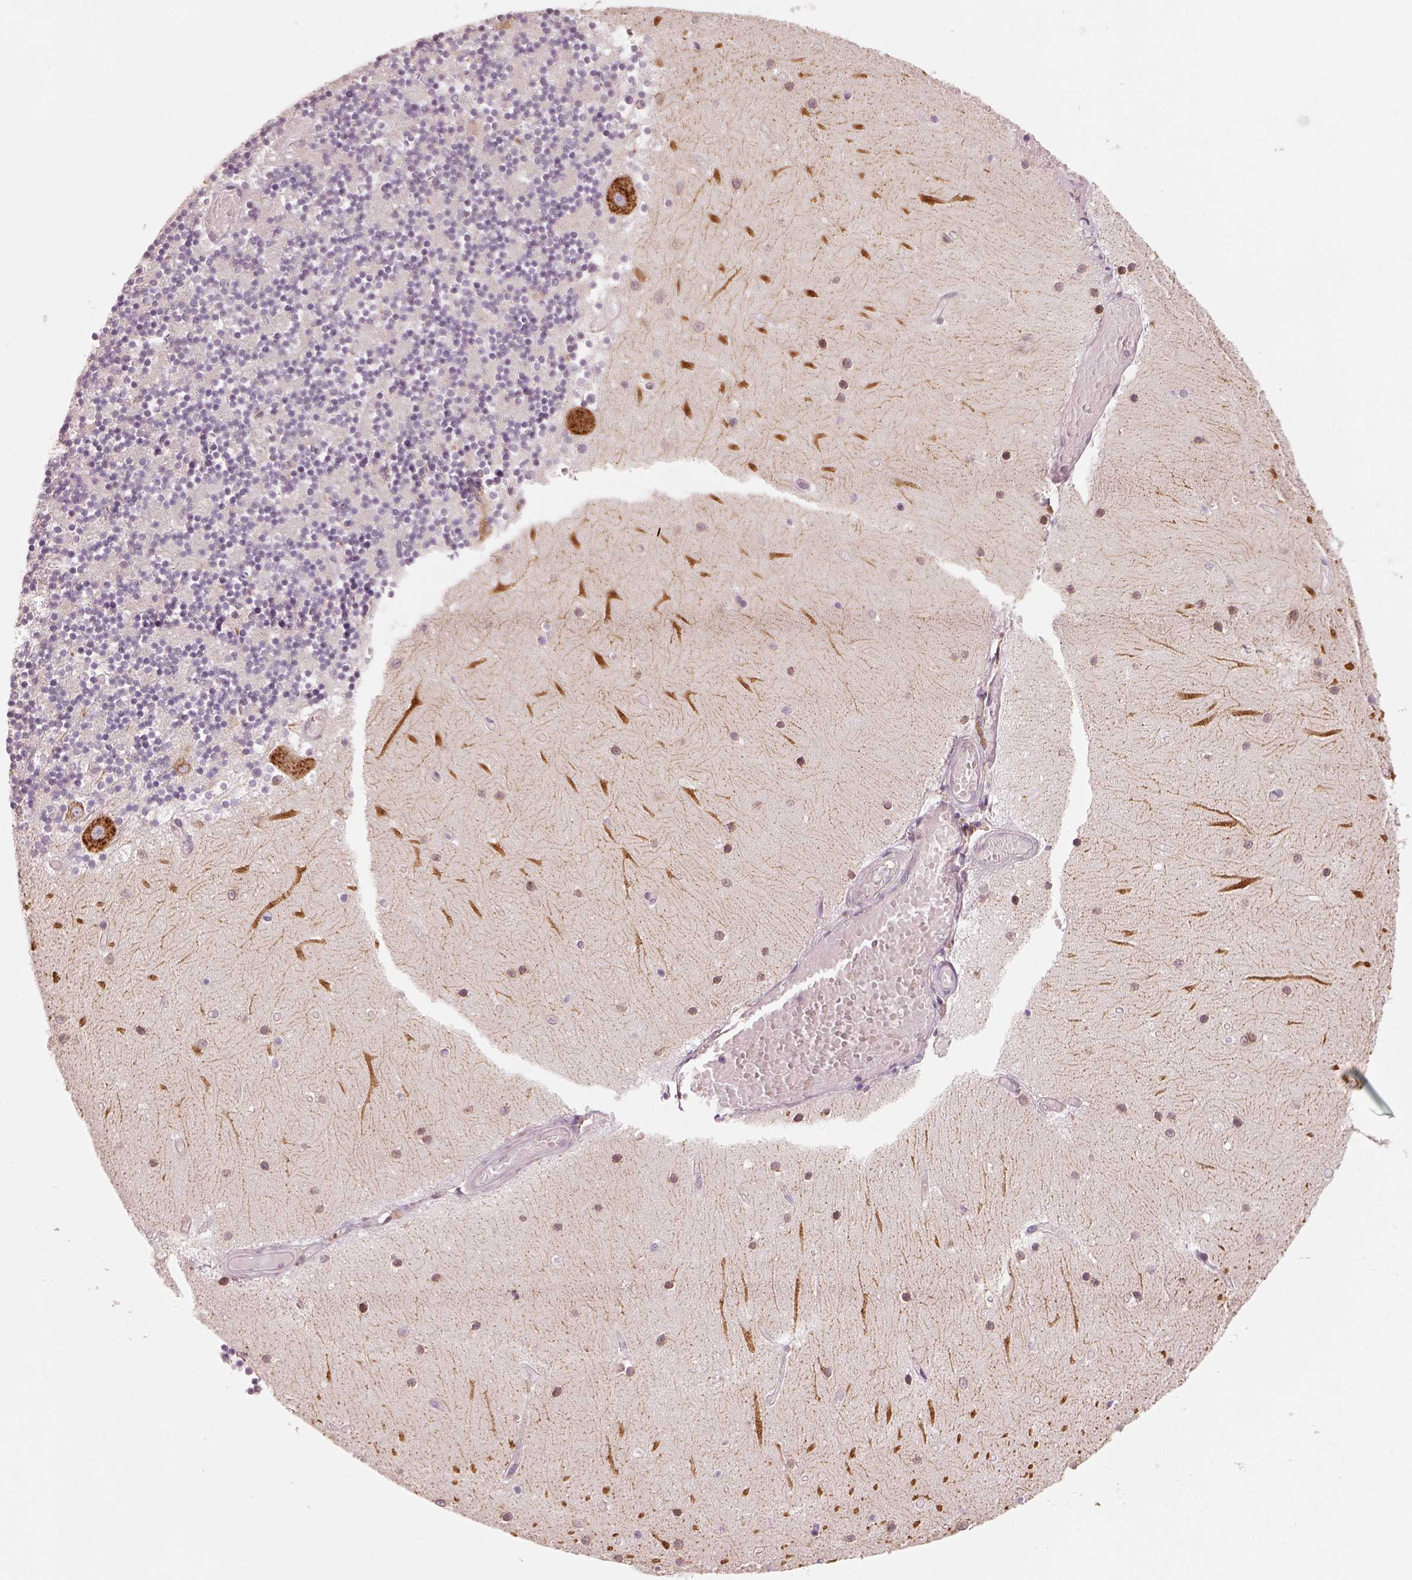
{"staining": {"intensity": "strong", "quantity": "<25%", "location": "cytoplasmic/membranous"}, "tissue": "cerebellum", "cell_type": "Cells in granular layer", "image_type": "normal", "snomed": [{"axis": "morphology", "description": "Normal tissue, NOS"}, {"axis": "topography", "description": "Cerebellum"}], "caption": "High-power microscopy captured an immunohistochemistry image of unremarkable cerebellum, revealing strong cytoplasmic/membranous expression in about <25% of cells in granular layer. The protein of interest is shown in brown color, while the nuclei are stained blue.", "gene": "CDS1", "patient": {"sex": "female", "age": 28}}